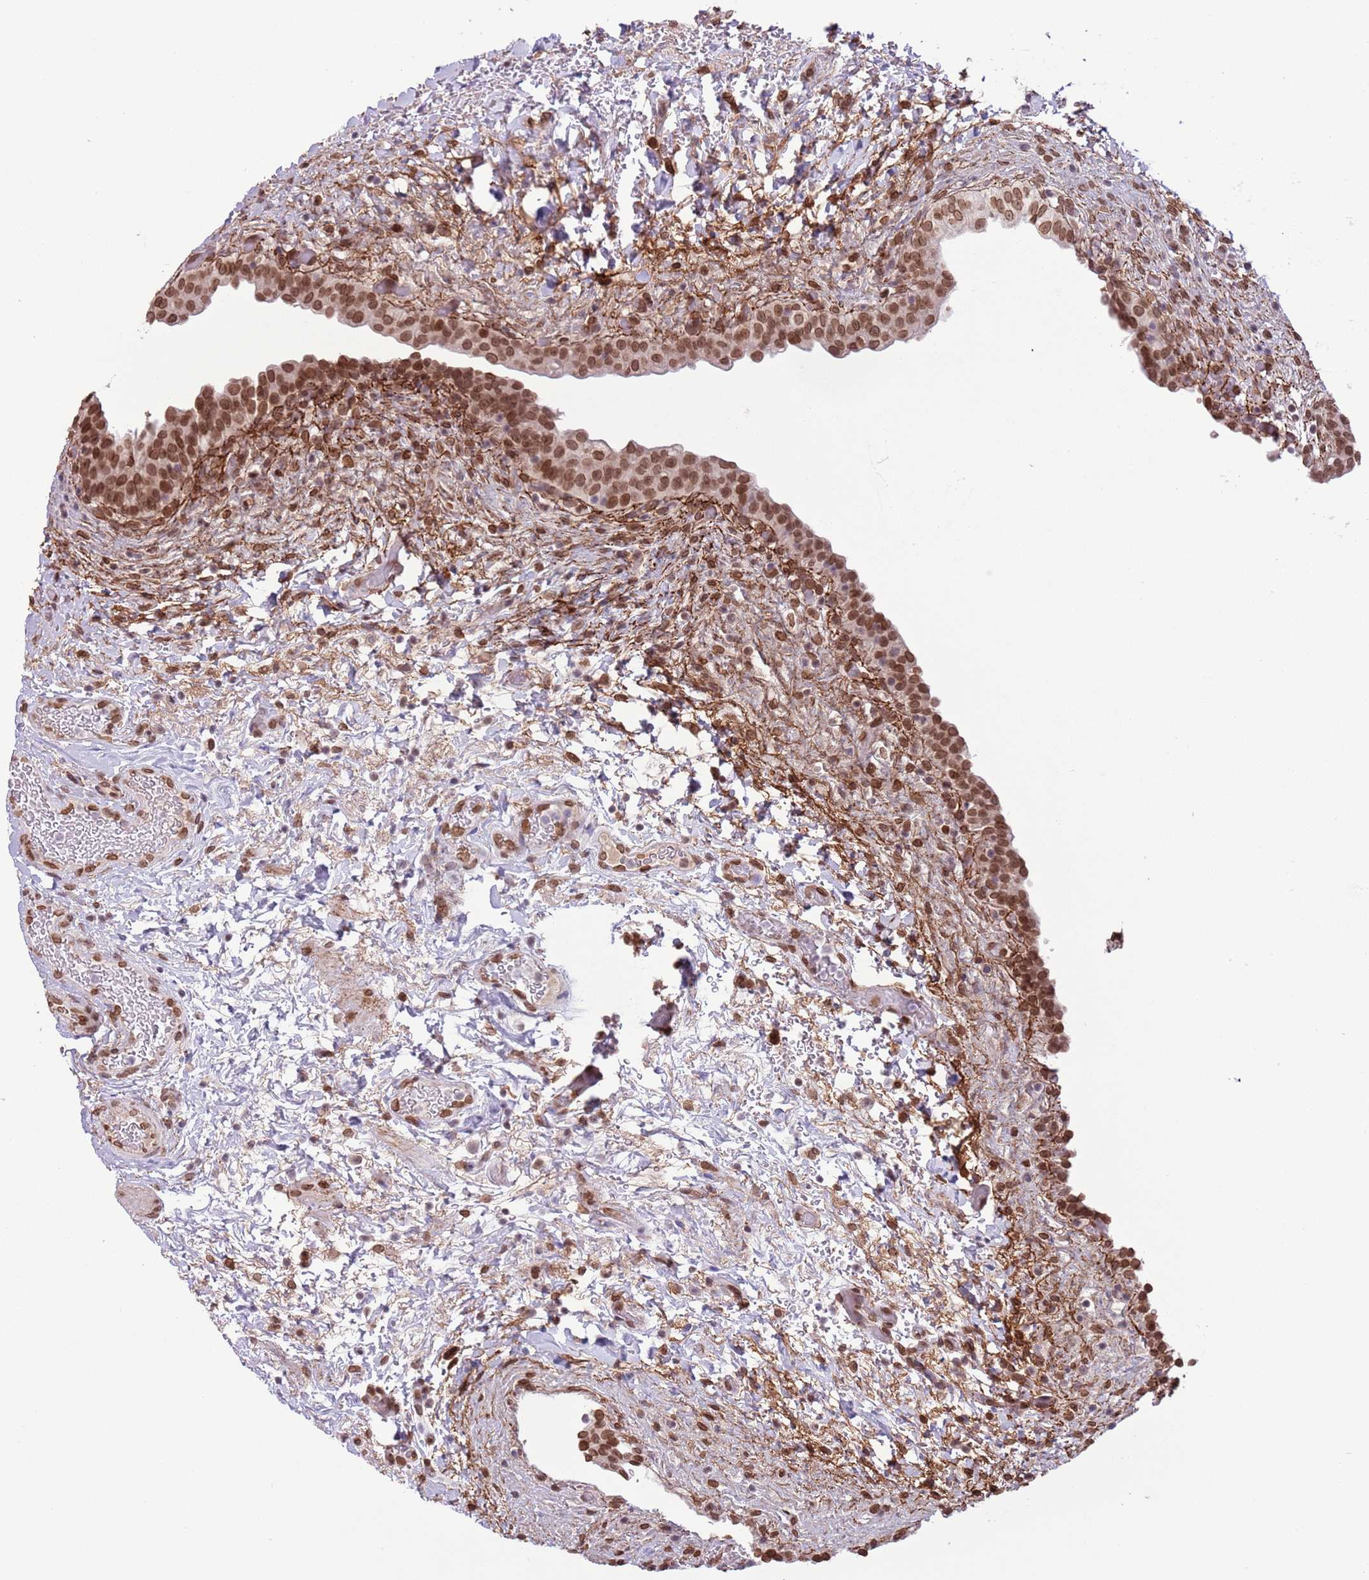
{"staining": {"intensity": "strong", "quantity": ">75%", "location": "nuclear"}, "tissue": "urinary bladder", "cell_type": "Urothelial cells", "image_type": "normal", "snomed": [{"axis": "morphology", "description": "Normal tissue, NOS"}, {"axis": "topography", "description": "Urinary bladder"}], "caption": "Human urinary bladder stained with a brown dye displays strong nuclear positive positivity in approximately >75% of urothelial cells.", "gene": "ZGLP1", "patient": {"sex": "male", "age": 69}}